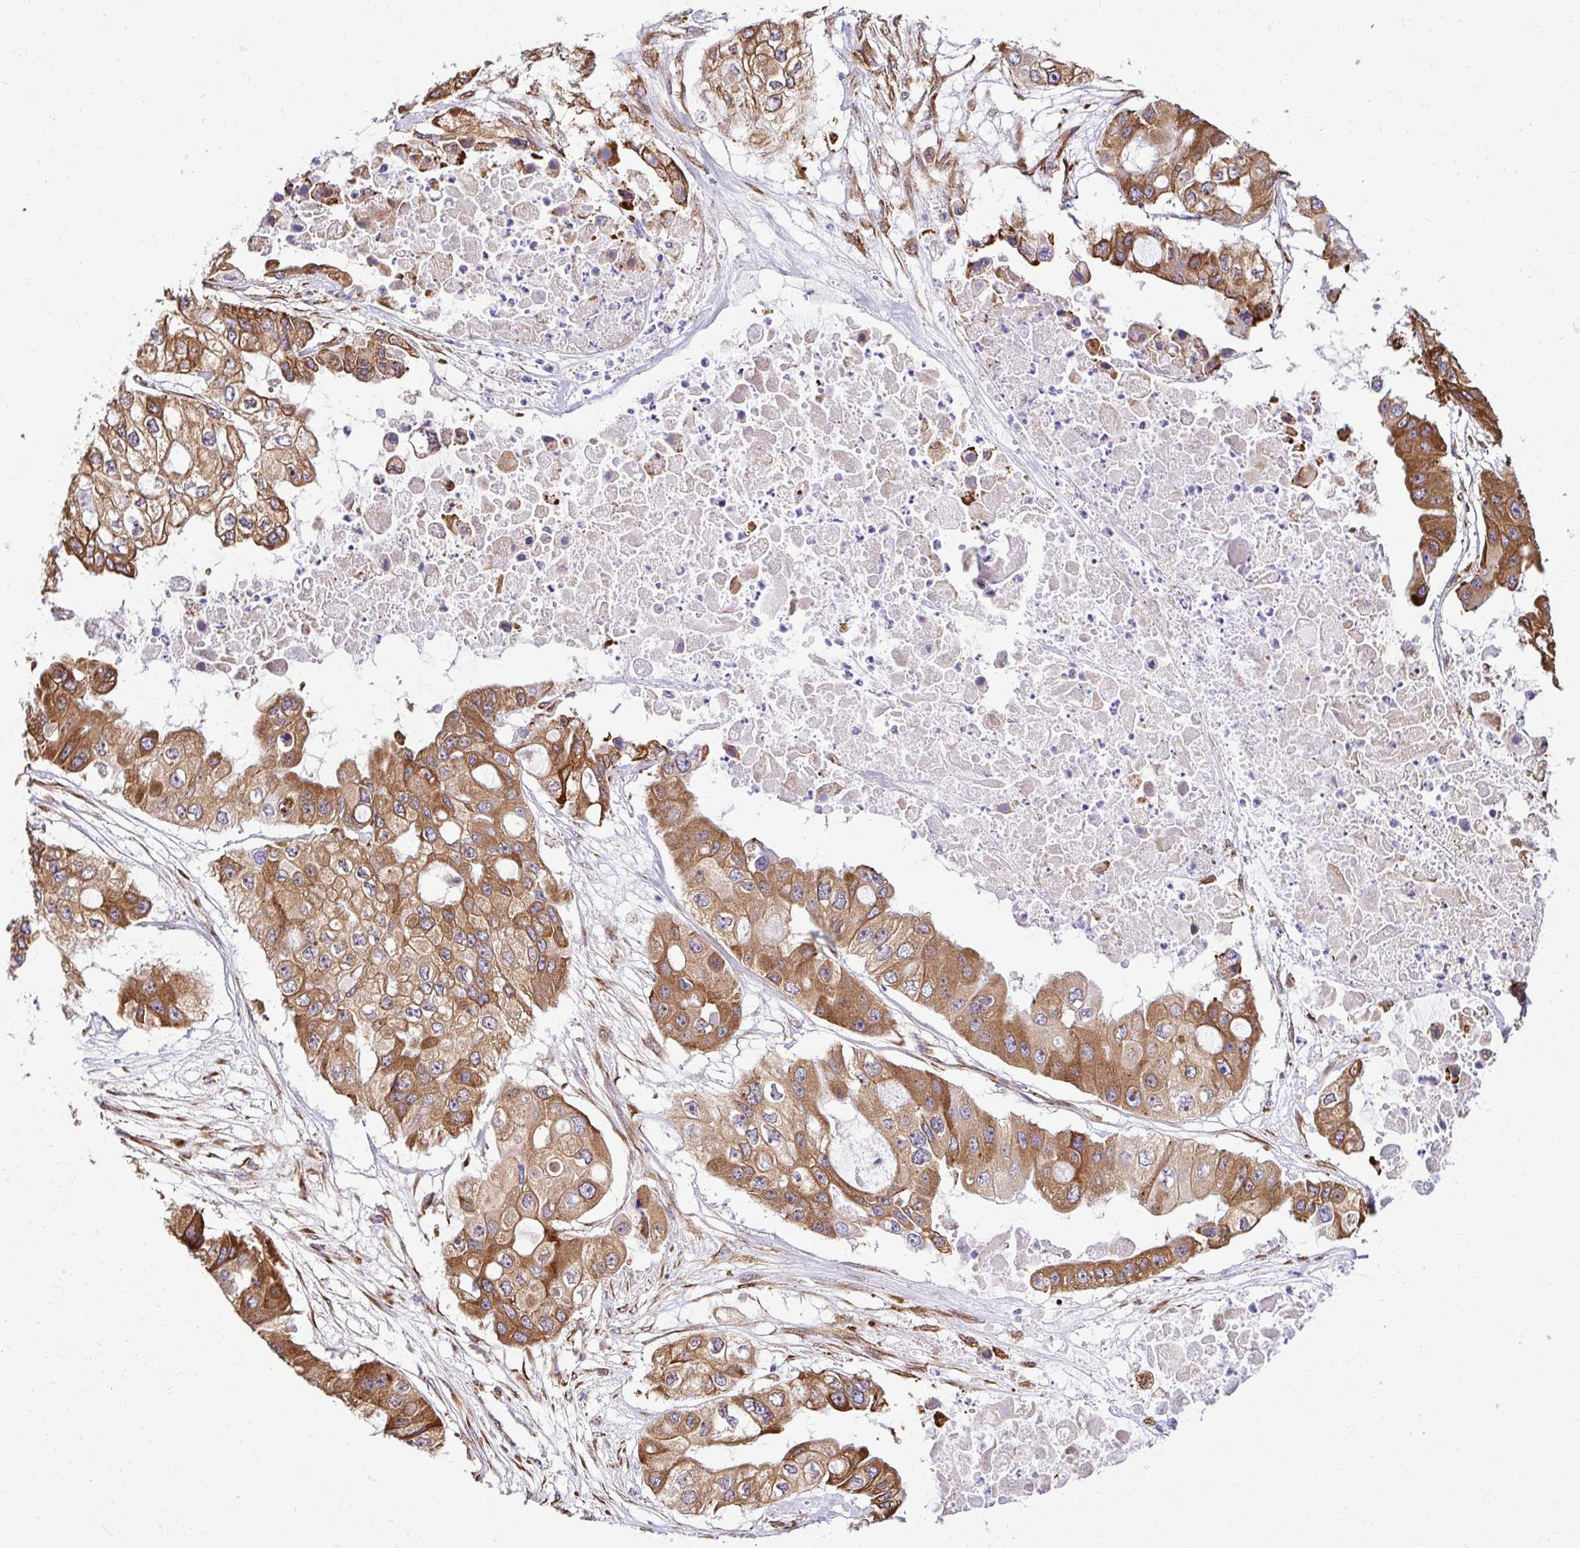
{"staining": {"intensity": "moderate", "quantity": ">75%", "location": "cytoplasmic/membranous"}, "tissue": "ovarian cancer", "cell_type": "Tumor cells", "image_type": "cancer", "snomed": [{"axis": "morphology", "description": "Cystadenocarcinoma, serous, NOS"}, {"axis": "topography", "description": "Ovary"}], "caption": "About >75% of tumor cells in ovarian cancer (serous cystadenocarcinoma) demonstrate moderate cytoplasmic/membranous protein staining as visualized by brown immunohistochemical staining.", "gene": "HPS1", "patient": {"sex": "female", "age": 56}}